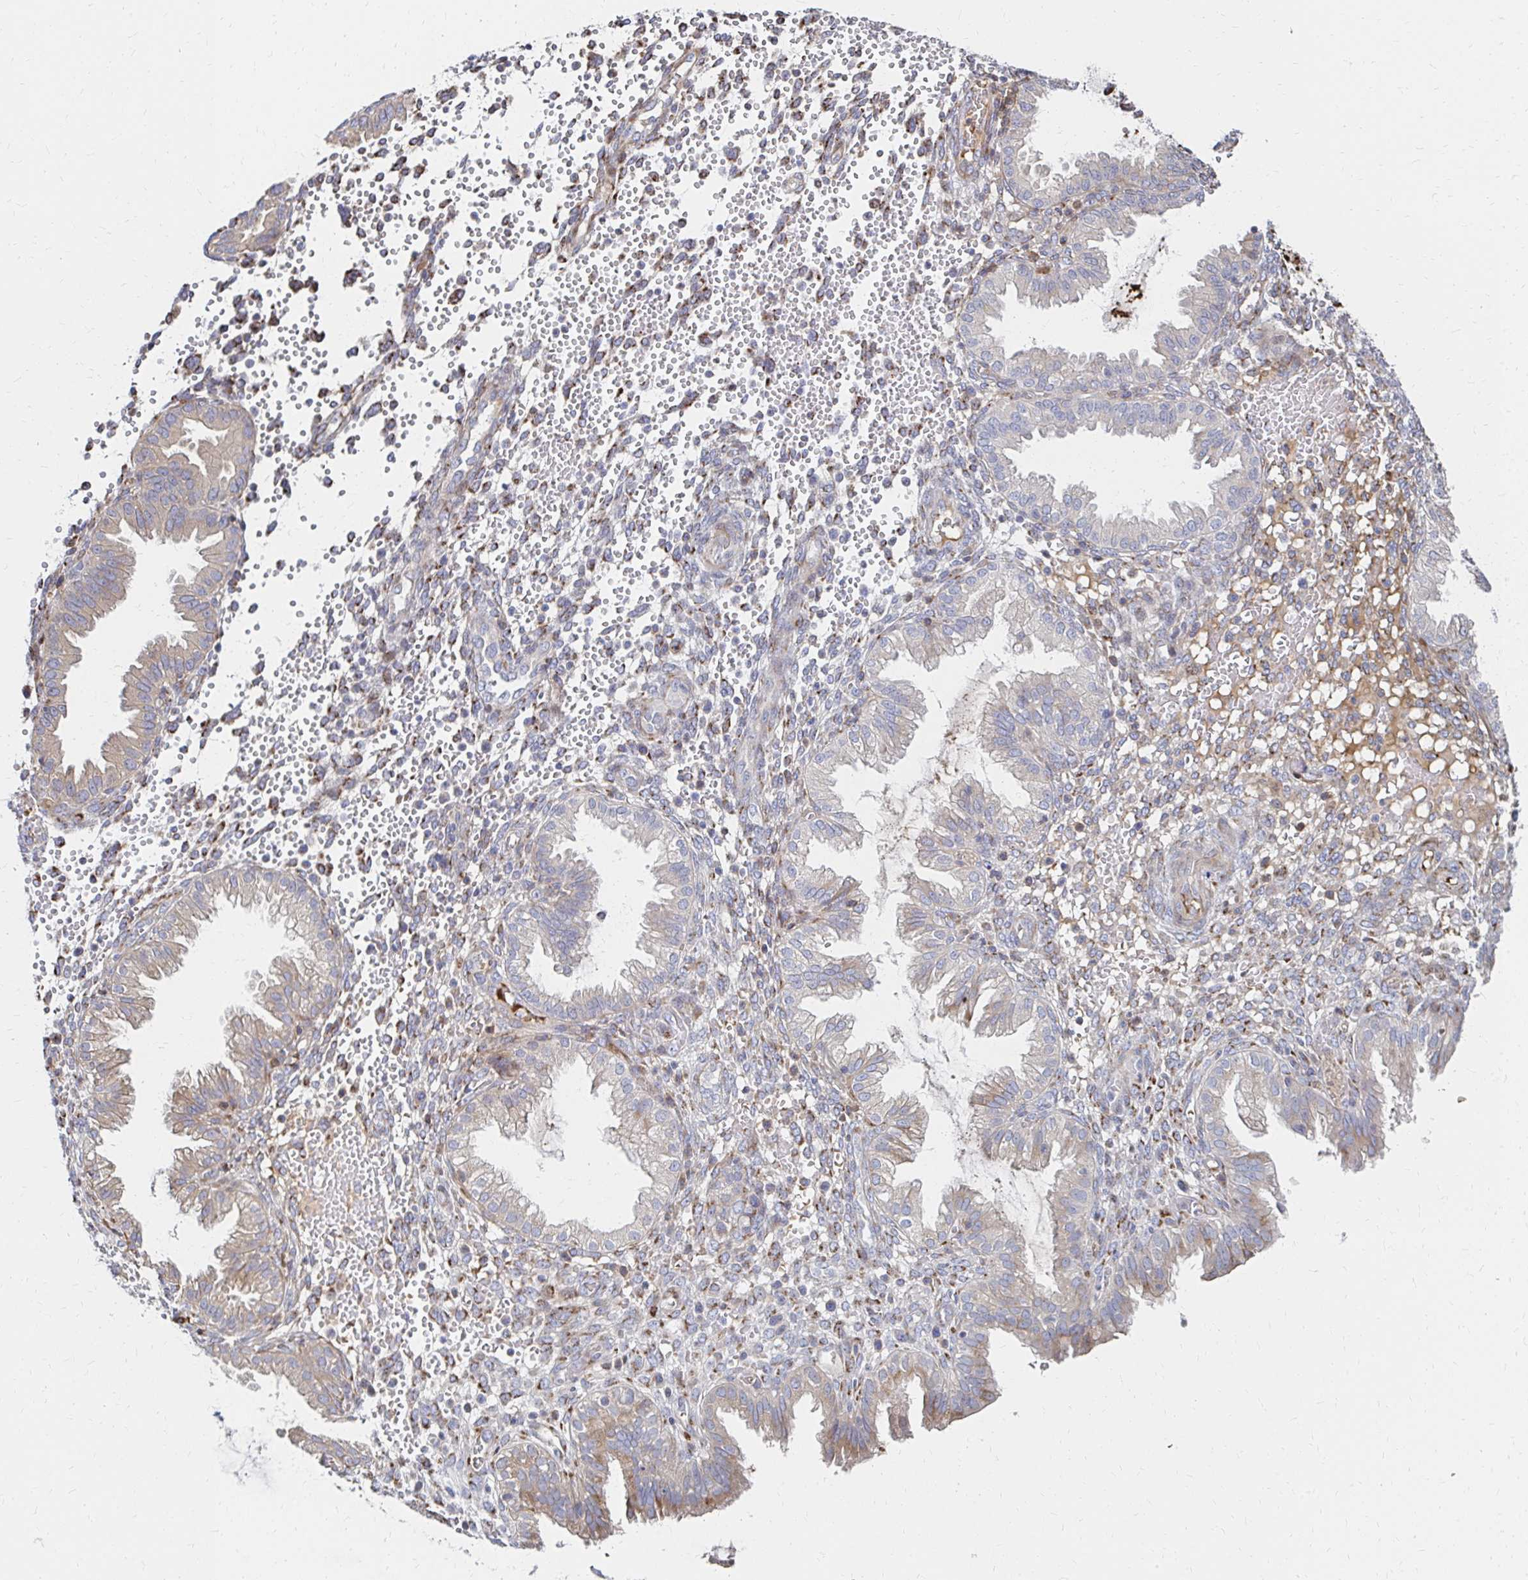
{"staining": {"intensity": "negative", "quantity": "none", "location": "none"}, "tissue": "endometrium", "cell_type": "Cells in endometrial stroma", "image_type": "normal", "snomed": [{"axis": "morphology", "description": "Normal tissue, NOS"}, {"axis": "topography", "description": "Endometrium"}], "caption": "IHC of unremarkable human endometrium demonstrates no positivity in cells in endometrial stroma.", "gene": "MAN1A1", "patient": {"sex": "female", "age": 33}}